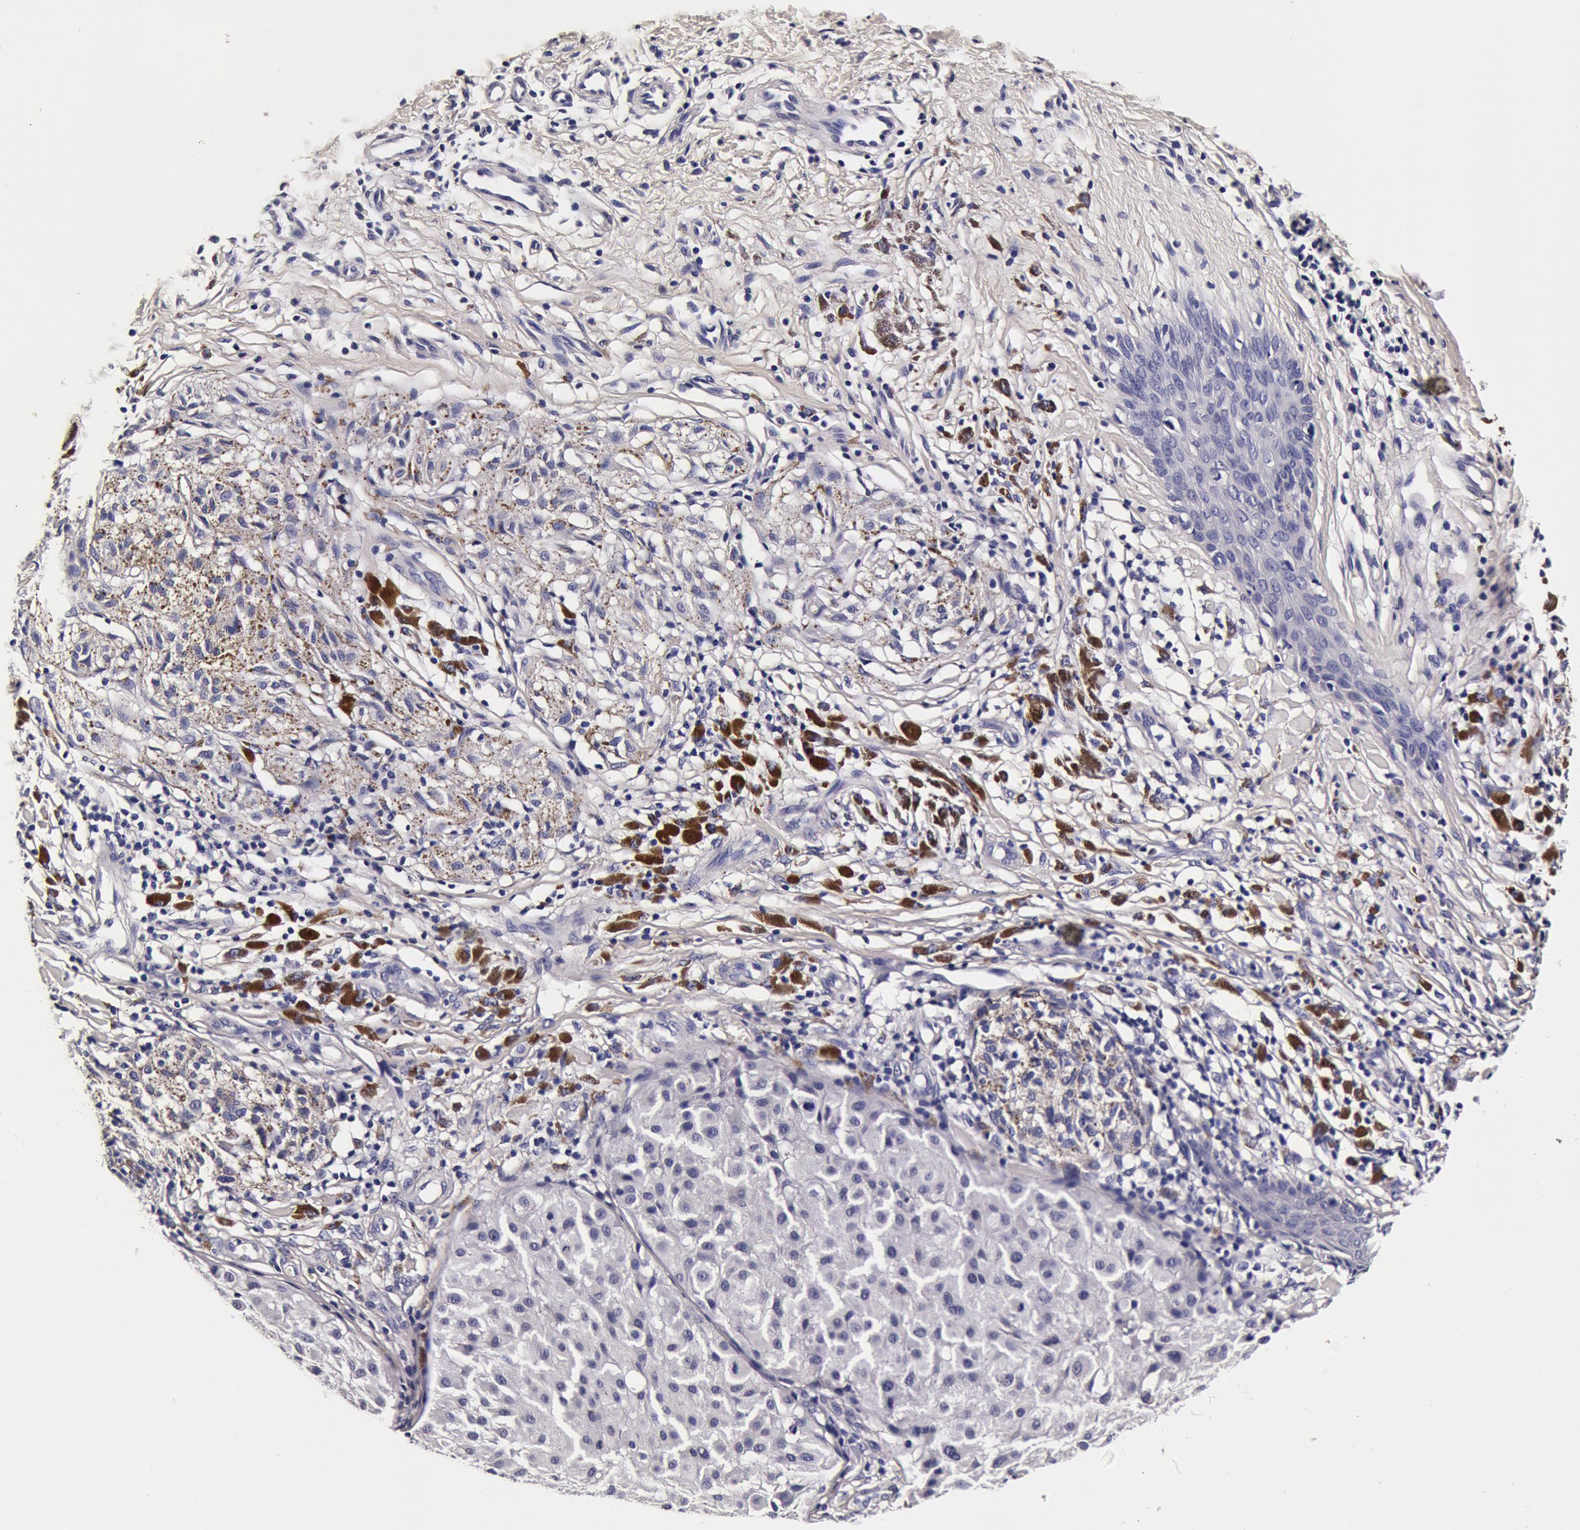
{"staining": {"intensity": "negative", "quantity": "none", "location": "none"}, "tissue": "melanoma", "cell_type": "Tumor cells", "image_type": "cancer", "snomed": [{"axis": "morphology", "description": "Malignant melanoma, NOS"}, {"axis": "topography", "description": "Skin"}], "caption": "This is an immunohistochemistry image of melanoma. There is no expression in tumor cells.", "gene": "CCDC22", "patient": {"sex": "male", "age": 36}}